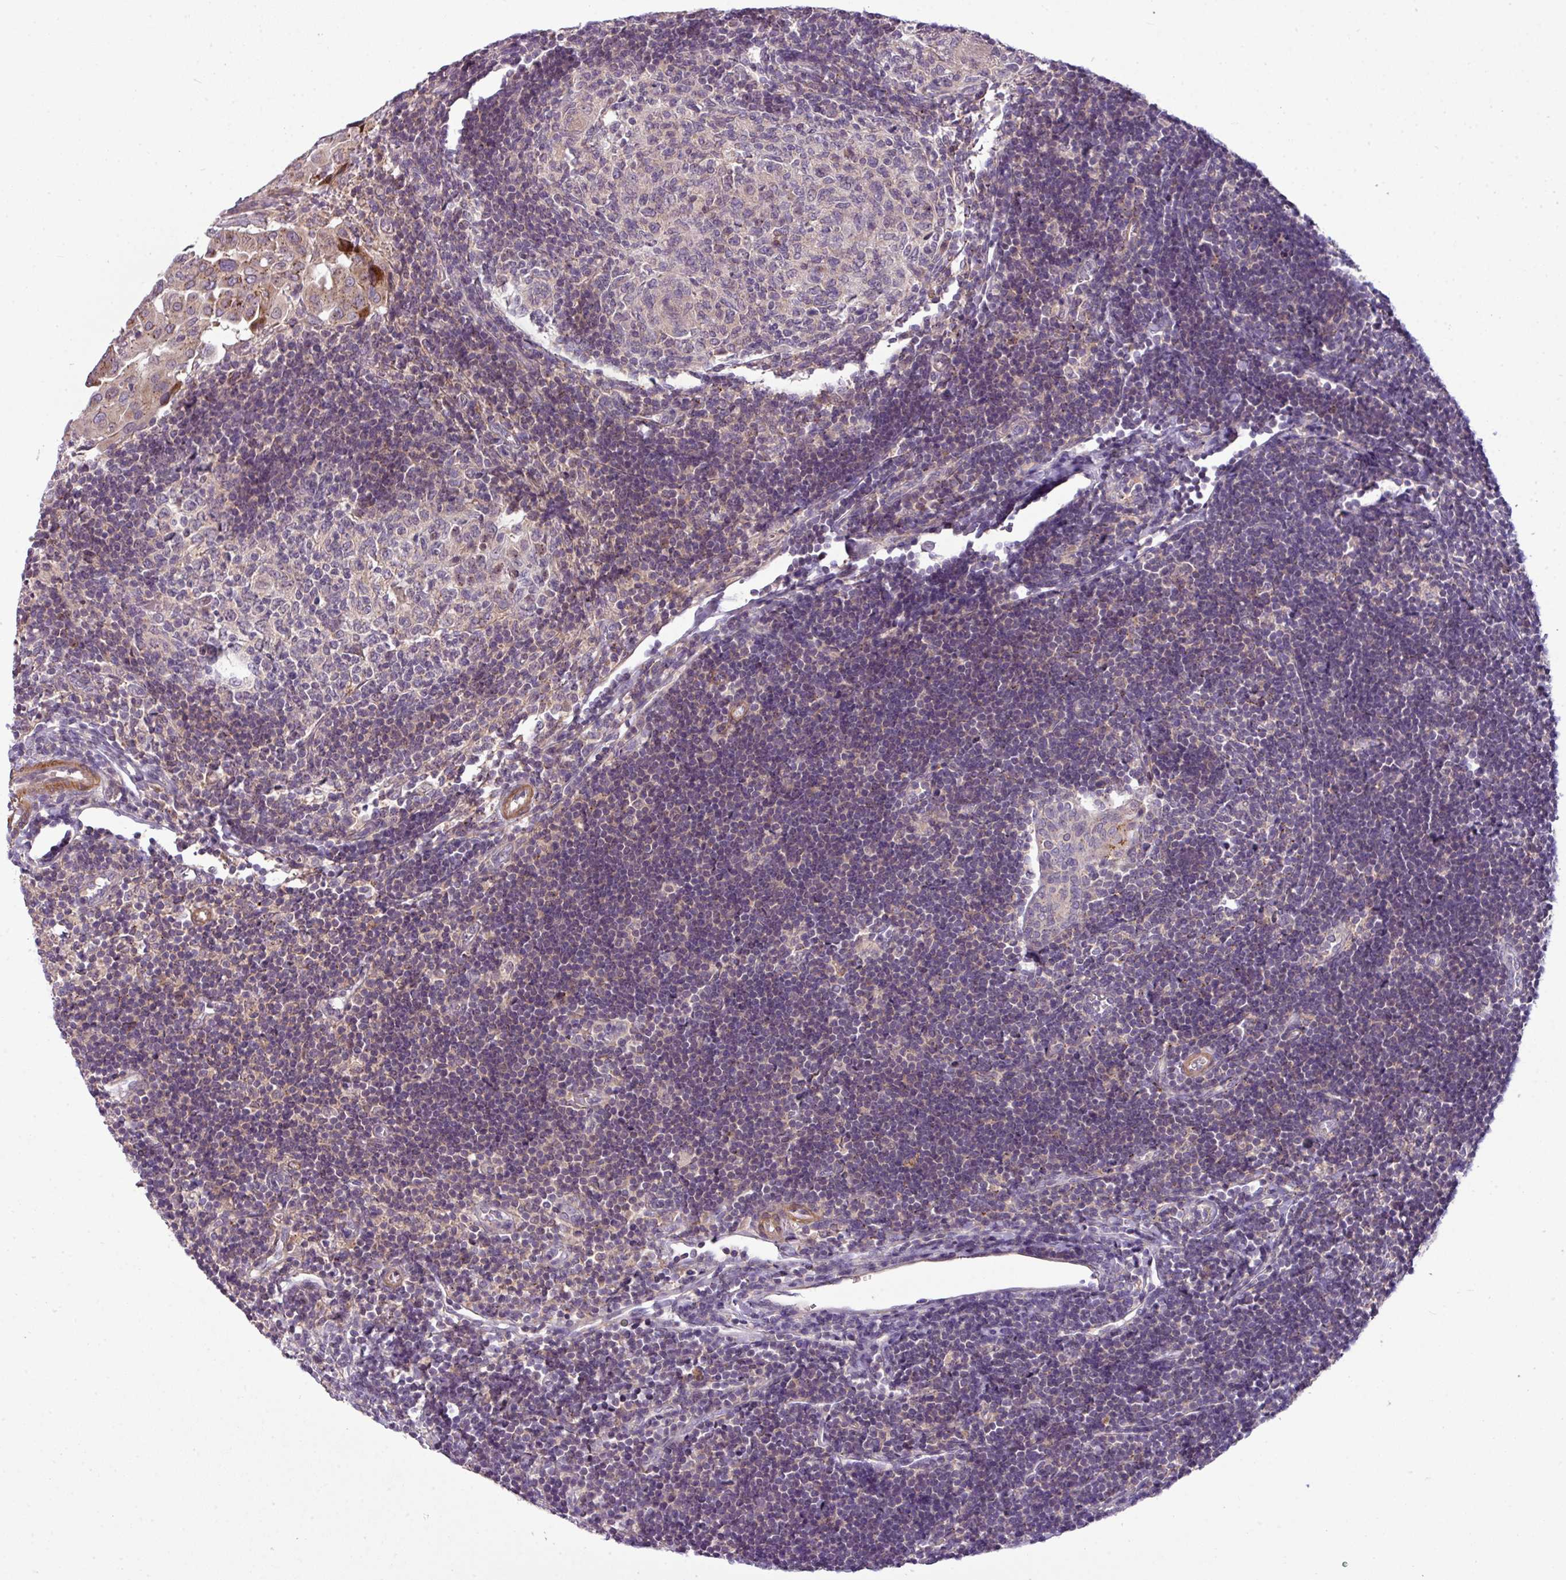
{"staining": {"intensity": "weak", "quantity": "<25%", "location": "cytoplasmic/membranous"}, "tissue": "thyroid cancer", "cell_type": "Tumor cells", "image_type": "cancer", "snomed": [{"axis": "morphology", "description": "Papillary adenocarcinoma, NOS"}, {"axis": "topography", "description": "Thyroid gland"}], "caption": "This micrograph is of thyroid papillary adenocarcinoma stained with IHC to label a protein in brown with the nuclei are counter-stained blue. There is no expression in tumor cells. (Brightfield microscopy of DAB (3,3'-diaminobenzidine) immunohistochemistry (IHC) at high magnification).", "gene": "ZNF35", "patient": {"sex": "male", "age": 33}}